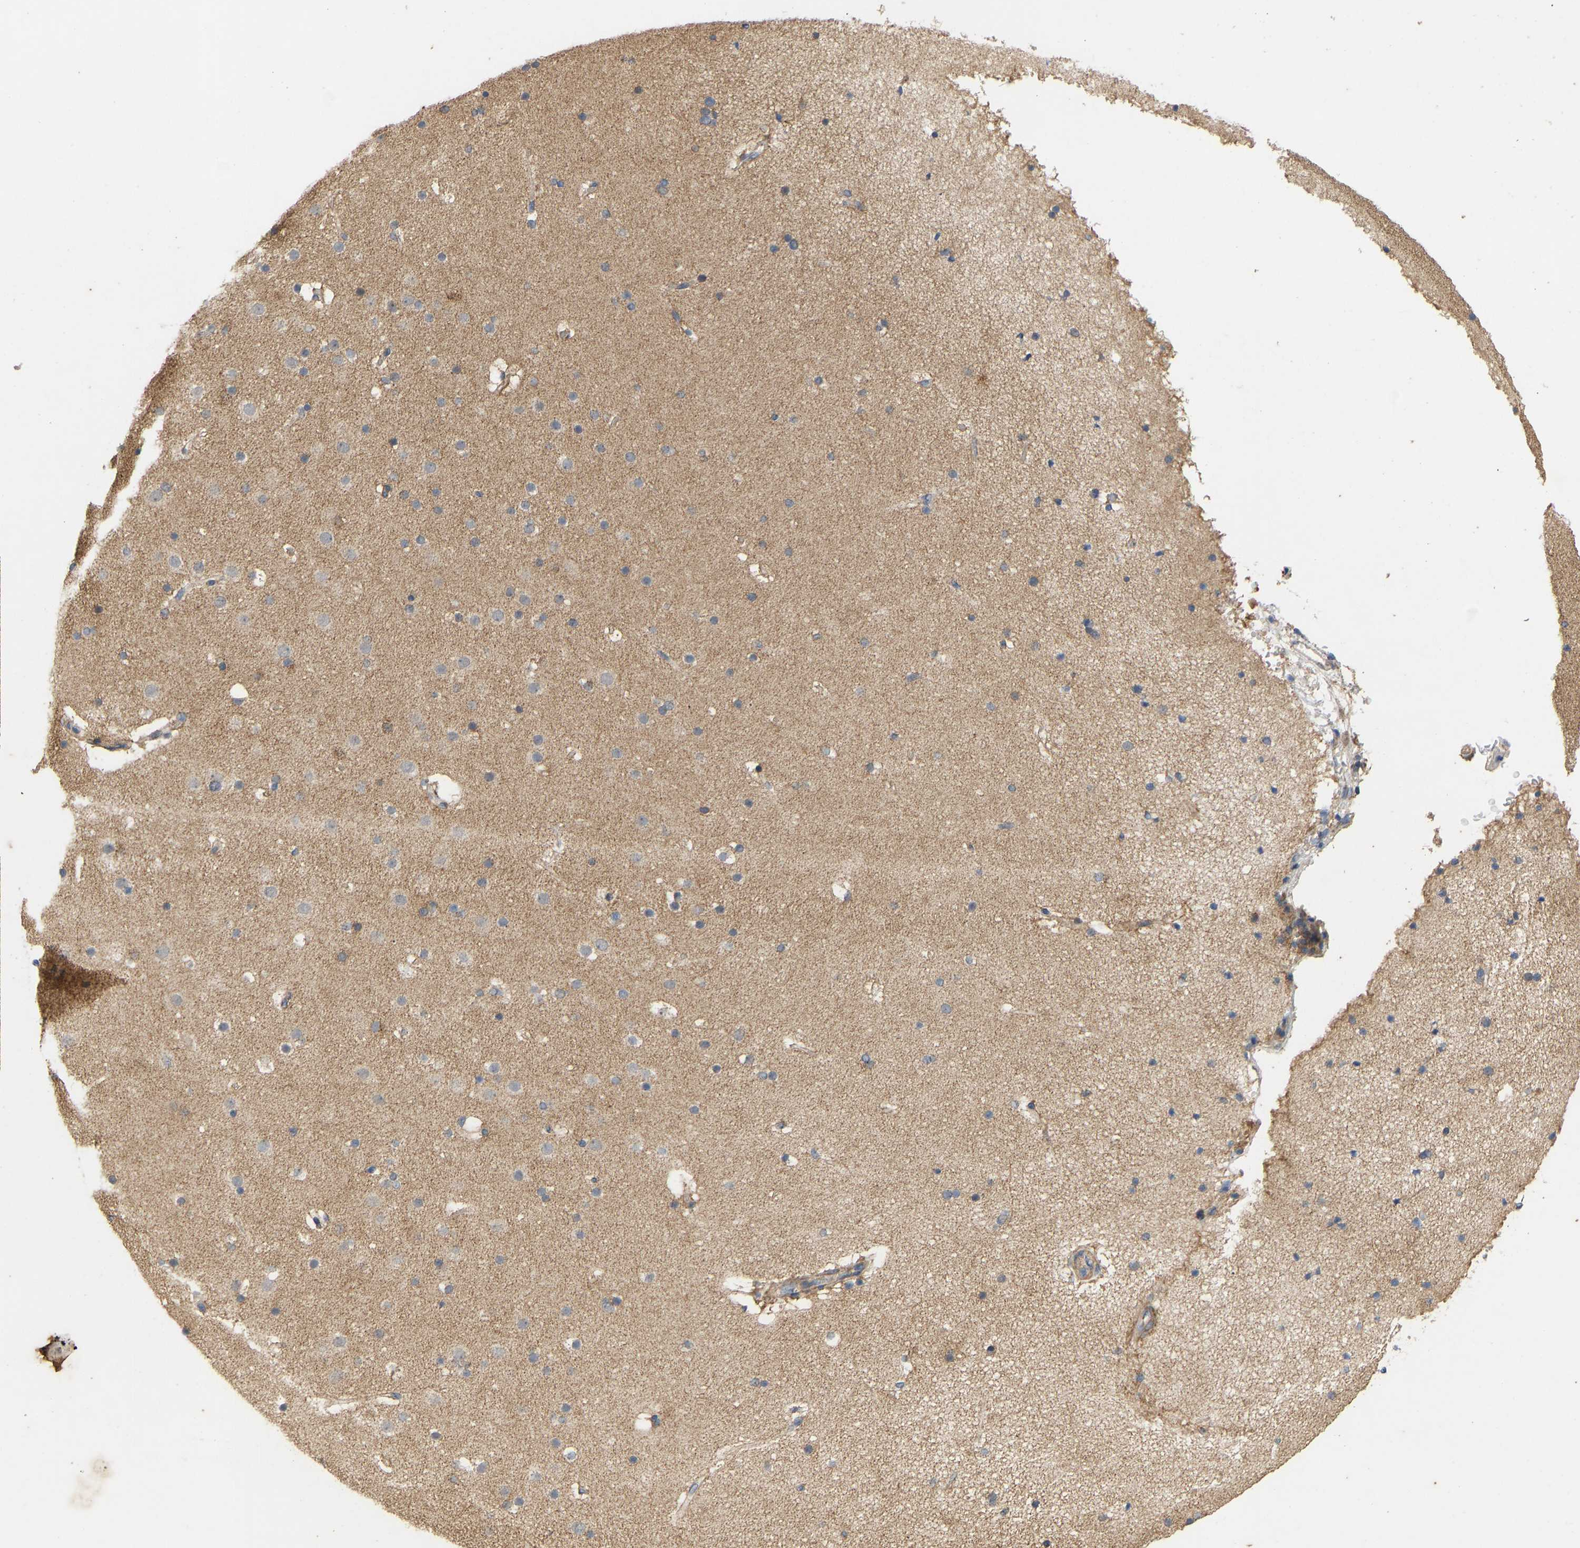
{"staining": {"intensity": "weak", "quantity": ">75%", "location": "cytoplasmic/membranous"}, "tissue": "cerebral cortex", "cell_type": "Endothelial cells", "image_type": "normal", "snomed": [{"axis": "morphology", "description": "Normal tissue, NOS"}, {"axis": "topography", "description": "Cerebral cortex"}], "caption": "Immunohistochemical staining of unremarkable human cerebral cortex reveals >75% levels of weak cytoplasmic/membranous protein positivity in approximately >75% of endothelial cells. (Stains: DAB (3,3'-diaminobenzidine) in brown, nuclei in blue, Microscopy: brightfield microscopy at high magnification).", "gene": "HACD2", "patient": {"sex": "male", "age": 57}}